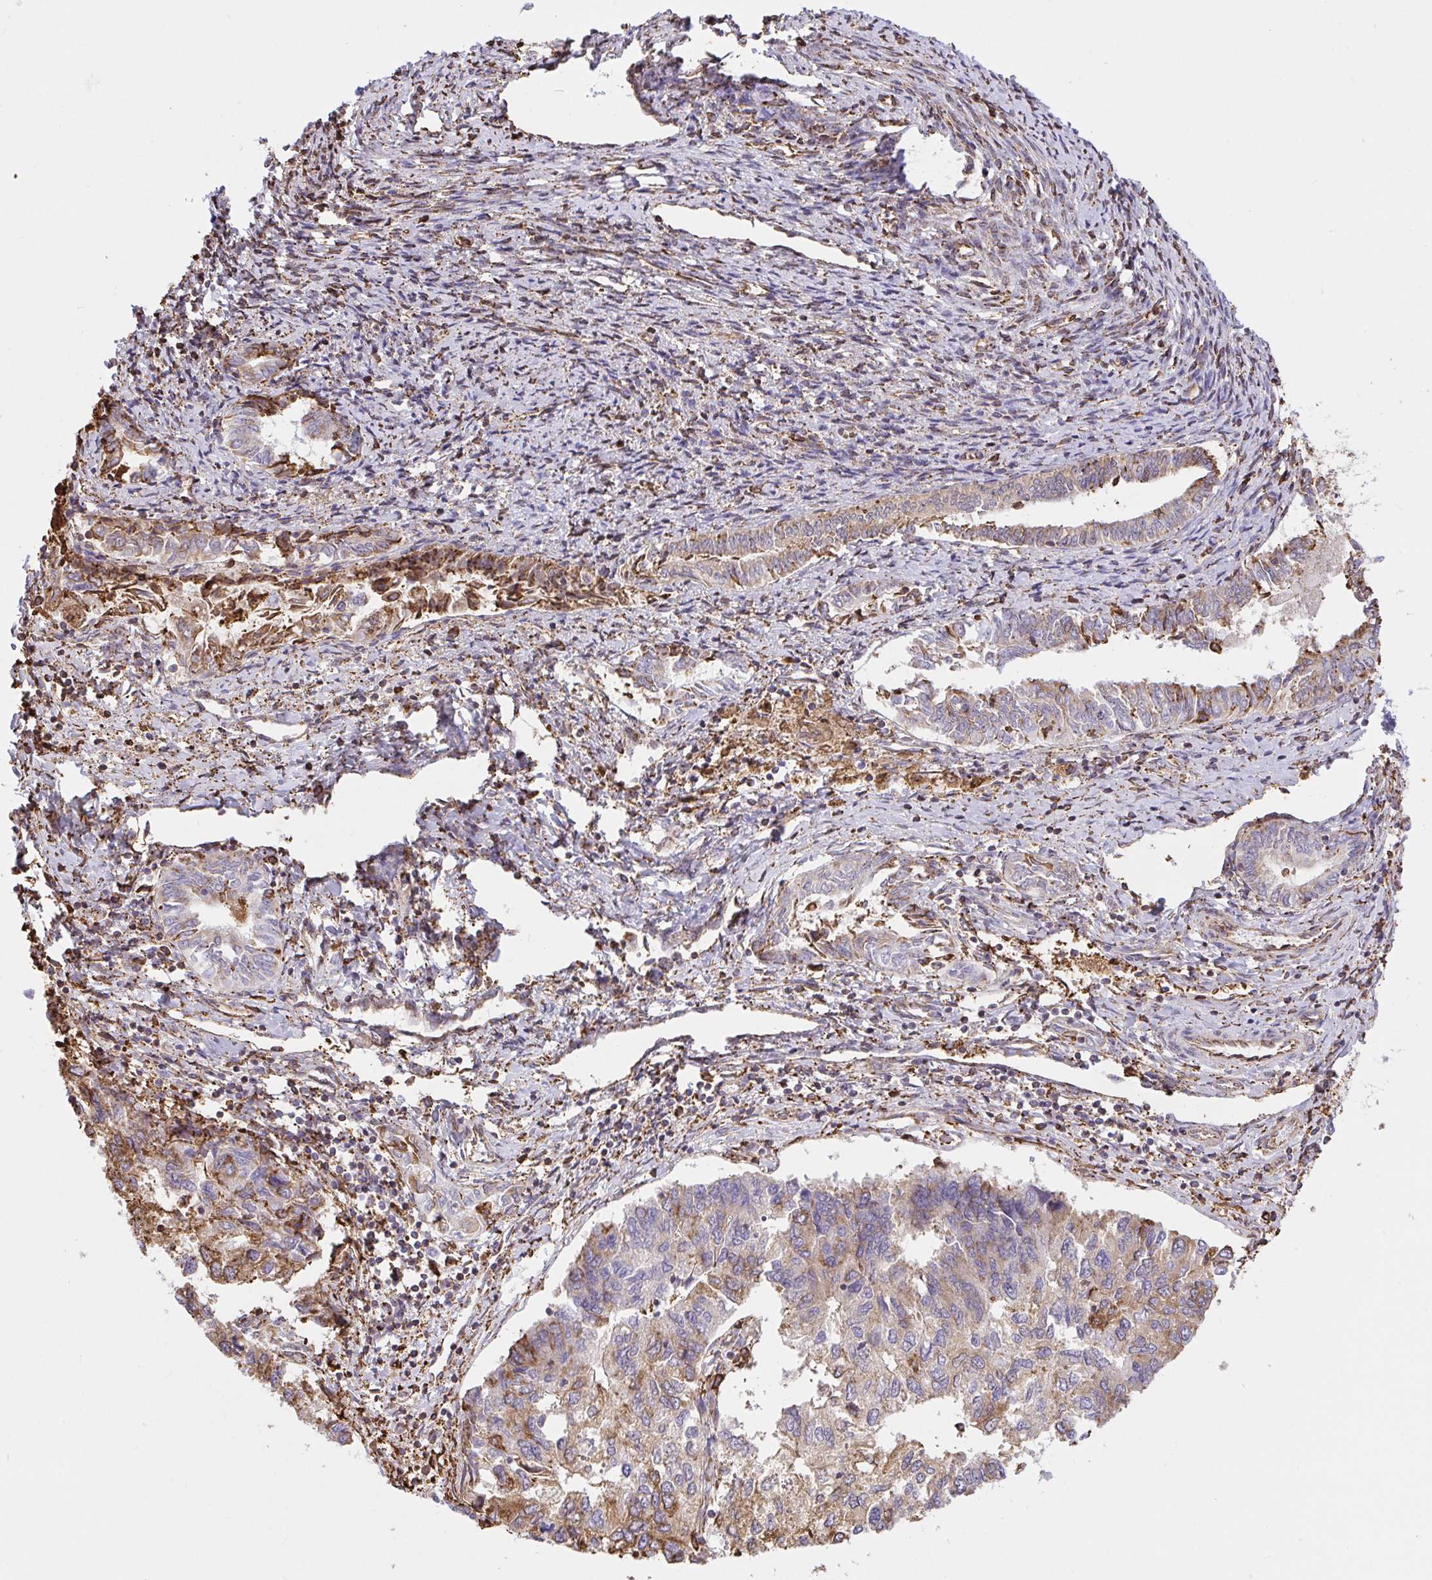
{"staining": {"intensity": "moderate", "quantity": "25%-75%", "location": "cytoplasmic/membranous"}, "tissue": "endometrial cancer", "cell_type": "Tumor cells", "image_type": "cancer", "snomed": [{"axis": "morphology", "description": "Carcinoma, NOS"}, {"axis": "topography", "description": "Uterus"}], "caption": "Moderate cytoplasmic/membranous protein positivity is seen in about 25%-75% of tumor cells in carcinoma (endometrial).", "gene": "CLGN", "patient": {"sex": "female", "age": 76}}